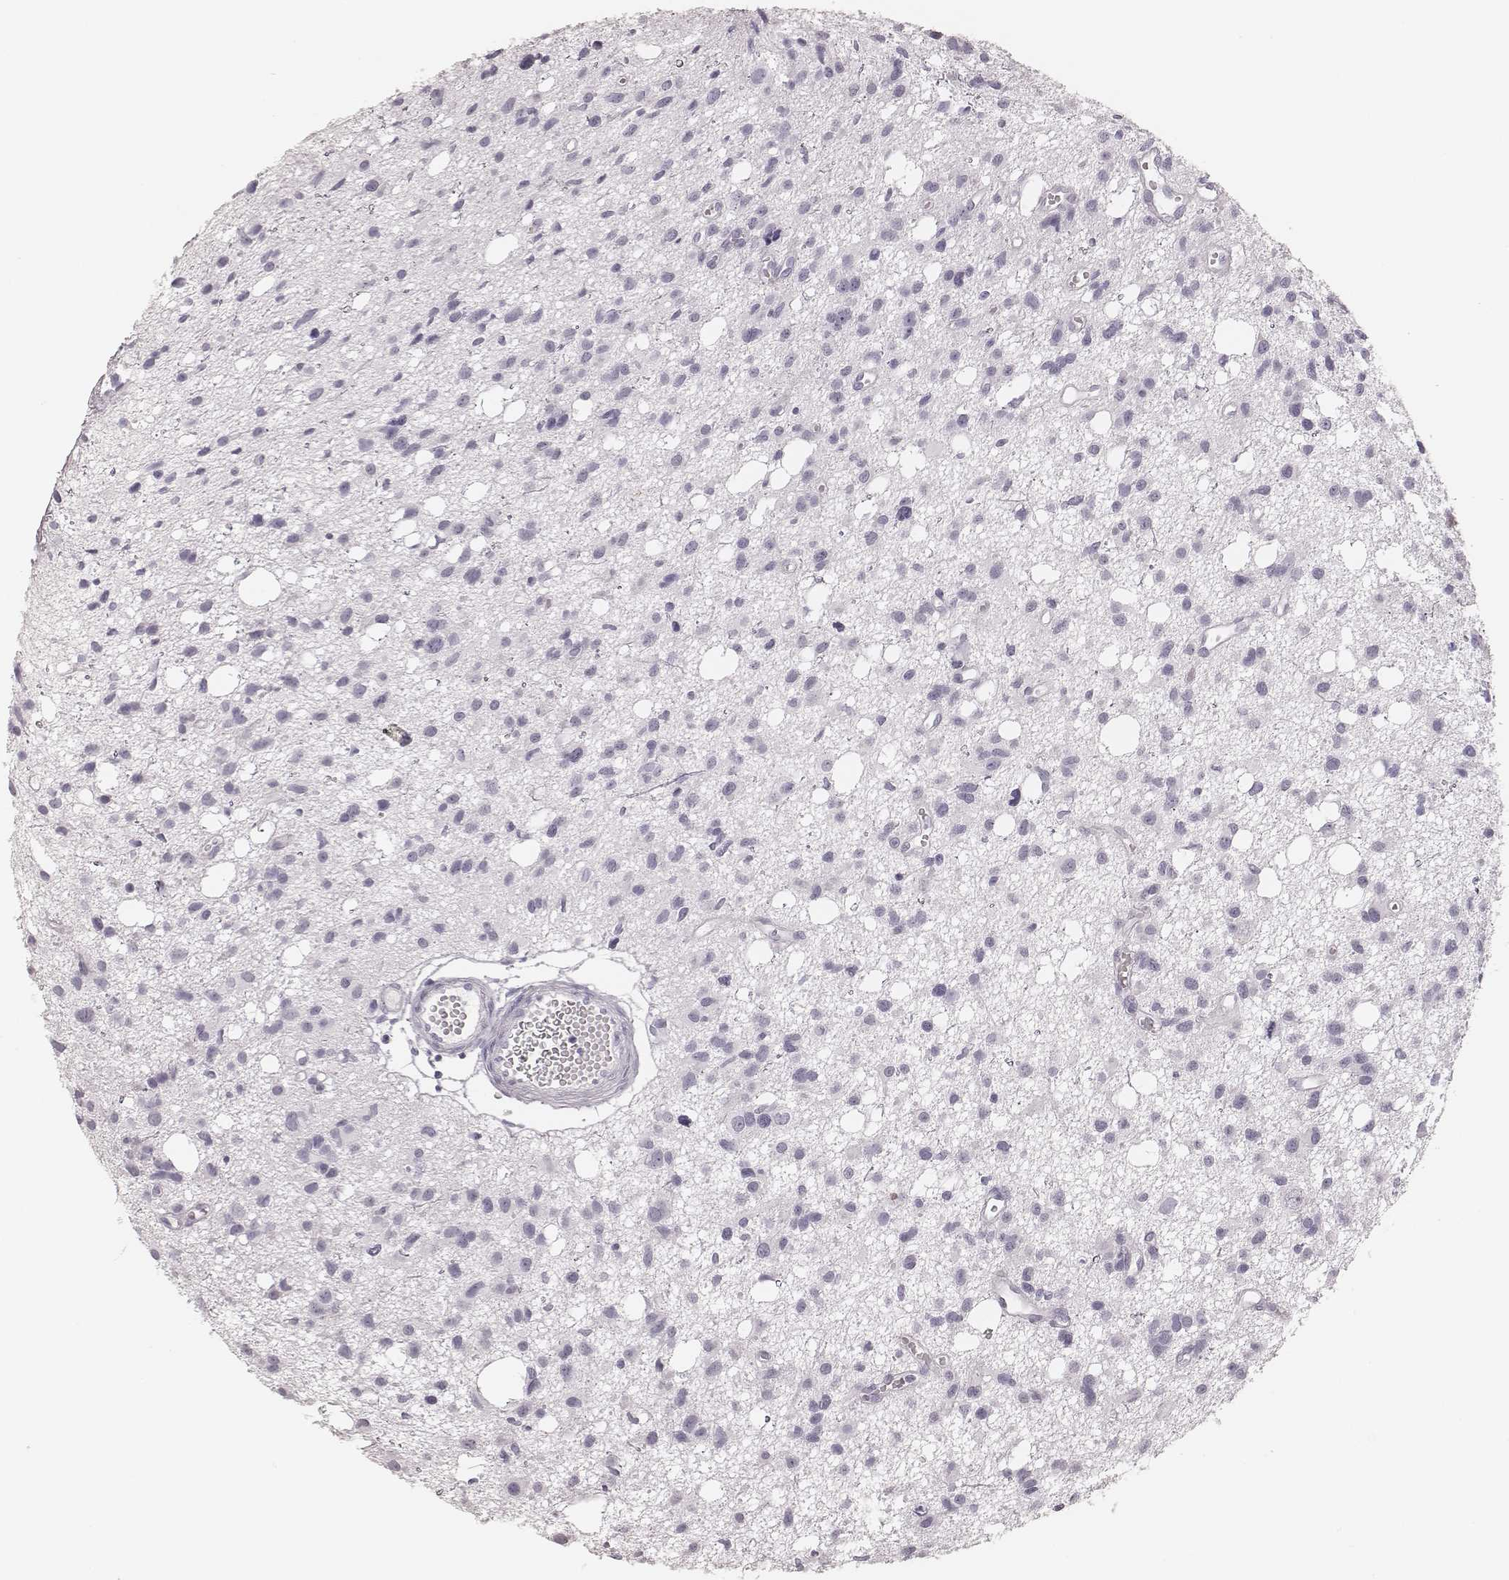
{"staining": {"intensity": "negative", "quantity": "none", "location": "none"}, "tissue": "glioma", "cell_type": "Tumor cells", "image_type": "cancer", "snomed": [{"axis": "morphology", "description": "Glioma, malignant, High grade"}, {"axis": "topography", "description": "Brain"}], "caption": "Tumor cells show no significant staining in glioma. The staining is performed using DAB (3,3'-diaminobenzidine) brown chromogen with nuclei counter-stained in using hematoxylin.", "gene": "MSX1", "patient": {"sex": "male", "age": 23}}